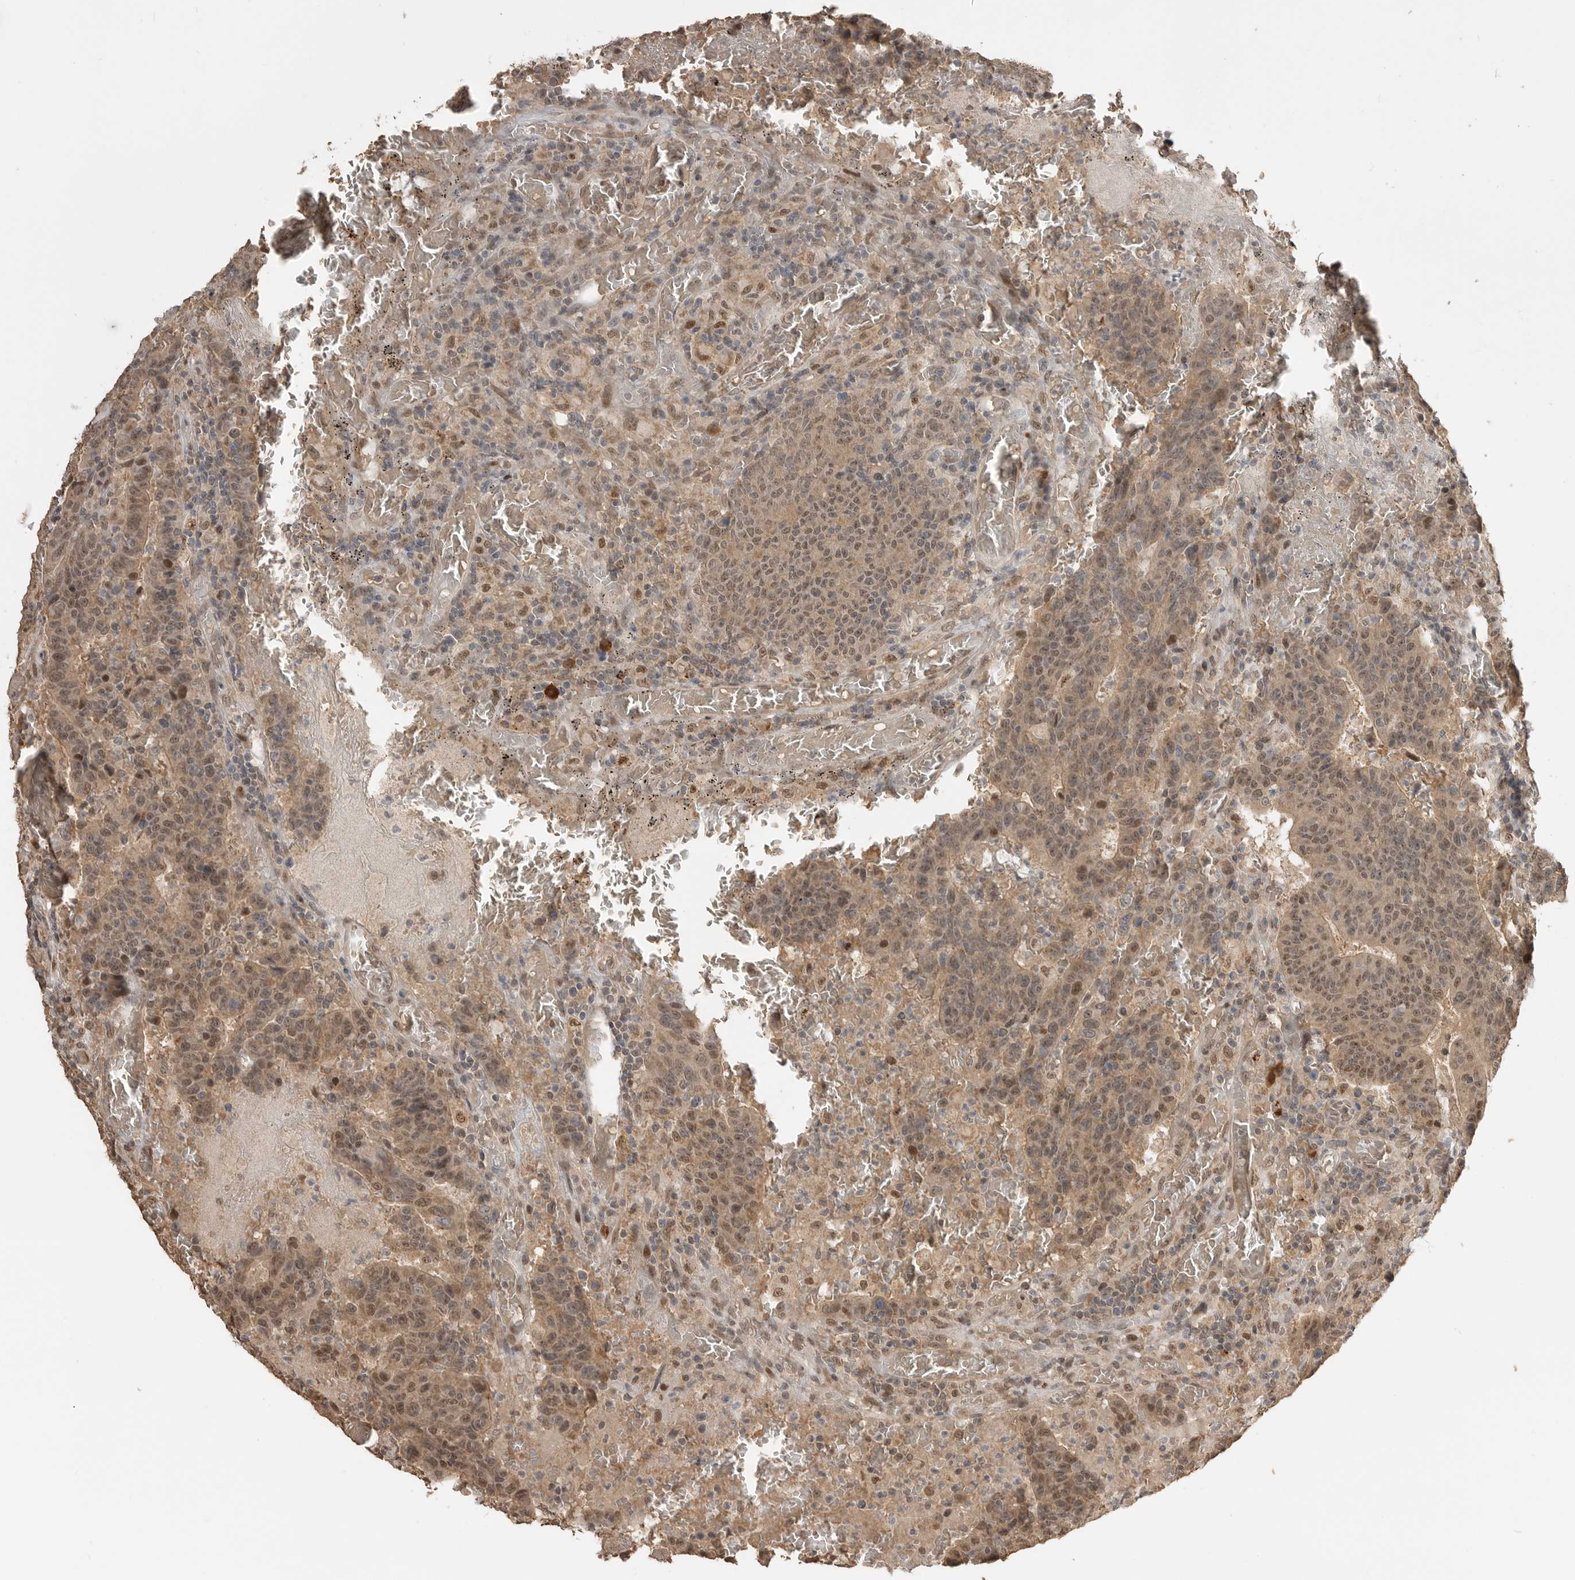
{"staining": {"intensity": "moderate", "quantity": ">75%", "location": "cytoplasmic/membranous,nuclear"}, "tissue": "colorectal cancer", "cell_type": "Tumor cells", "image_type": "cancer", "snomed": [{"axis": "morphology", "description": "Adenocarcinoma, NOS"}, {"axis": "topography", "description": "Colon"}], "caption": "Immunohistochemical staining of colorectal cancer (adenocarcinoma) exhibits medium levels of moderate cytoplasmic/membranous and nuclear protein staining in about >75% of tumor cells. (IHC, brightfield microscopy, high magnification).", "gene": "ASPSCR1", "patient": {"sex": "female", "age": 75}}